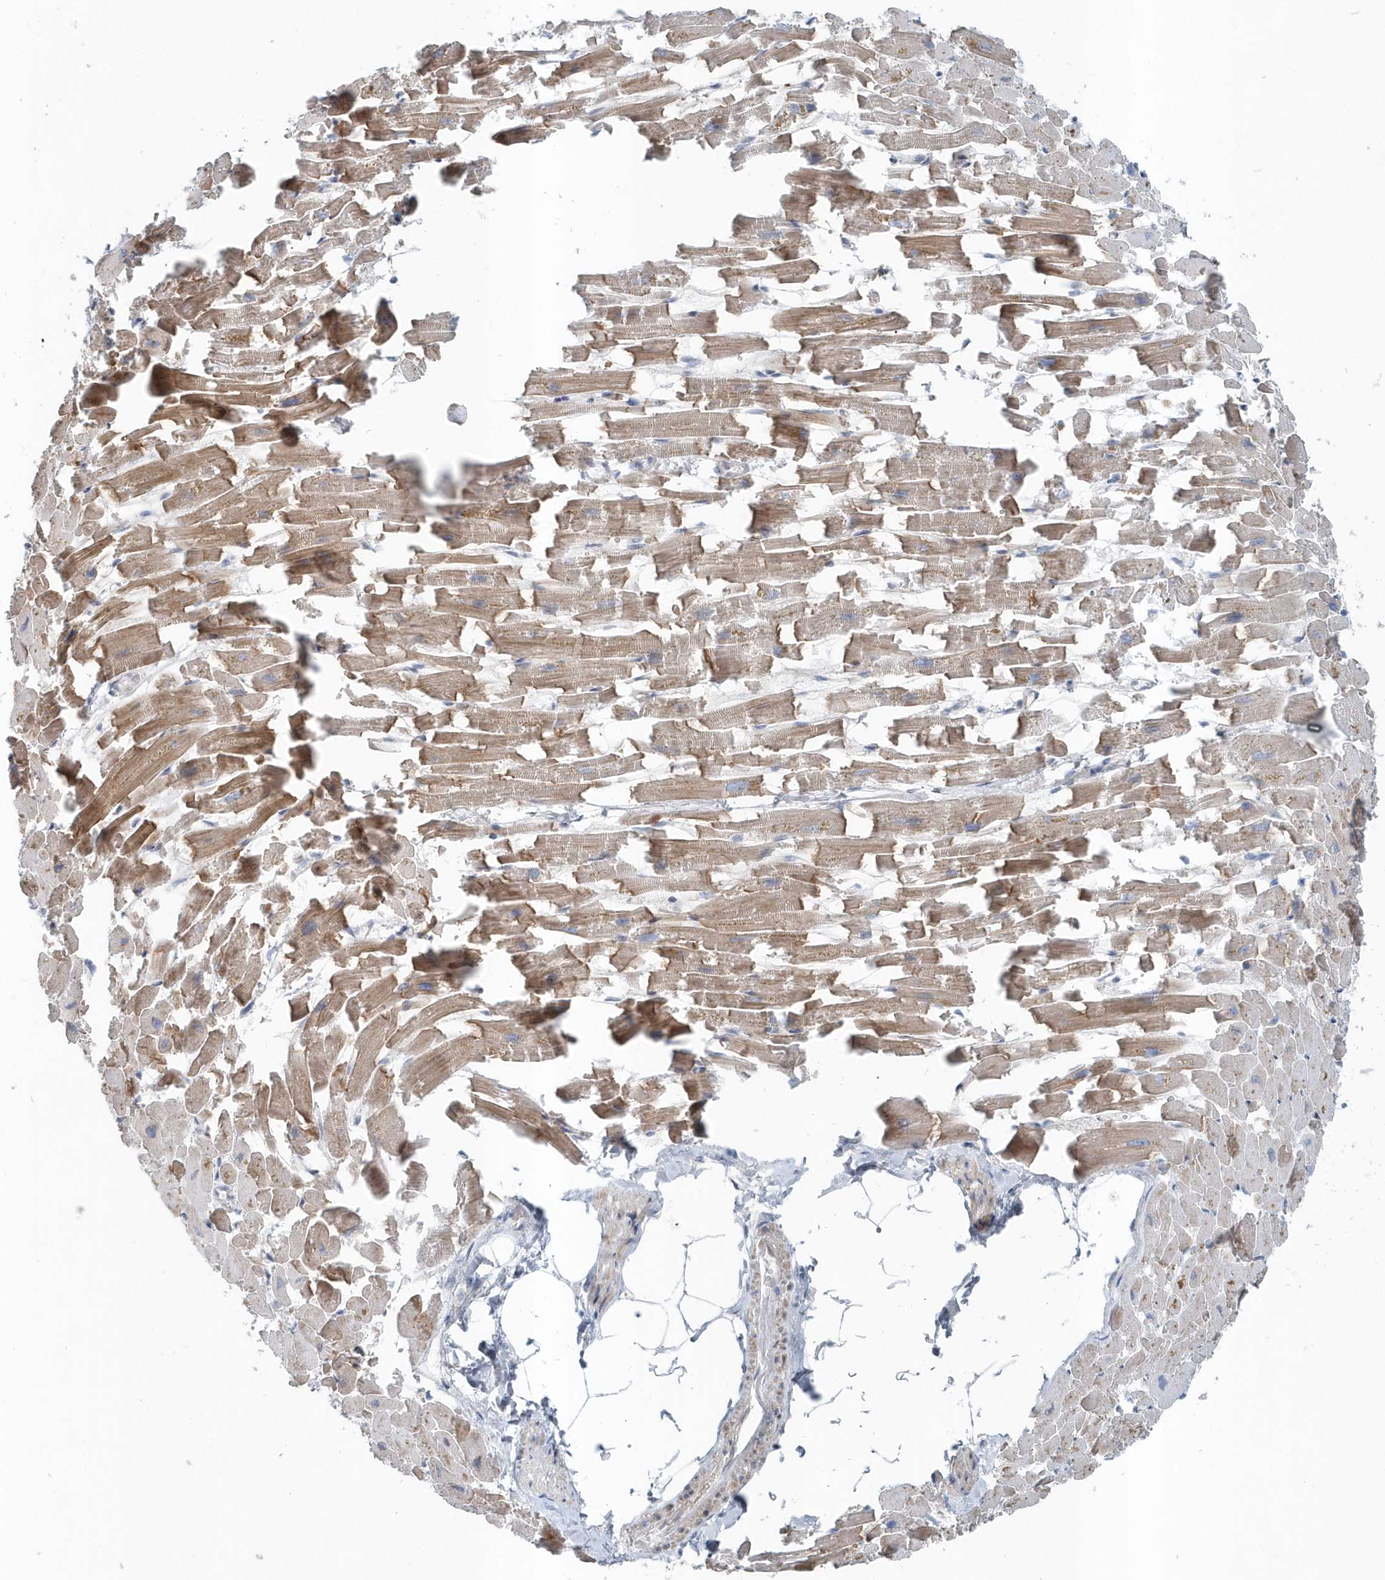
{"staining": {"intensity": "moderate", "quantity": "25%-75%", "location": "cytoplasmic/membranous"}, "tissue": "heart muscle", "cell_type": "Cardiomyocytes", "image_type": "normal", "snomed": [{"axis": "morphology", "description": "Normal tissue, NOS"}, {"axis": "topography", "description": "Heart"}], "caption": "Moderate cytoplasmic/membranous staining is present in about 25%-75% of cardiomyocytes in unremarkable heart muscle.", "gene": "MCC", "patient": {"sex": "female", "age": 64}}